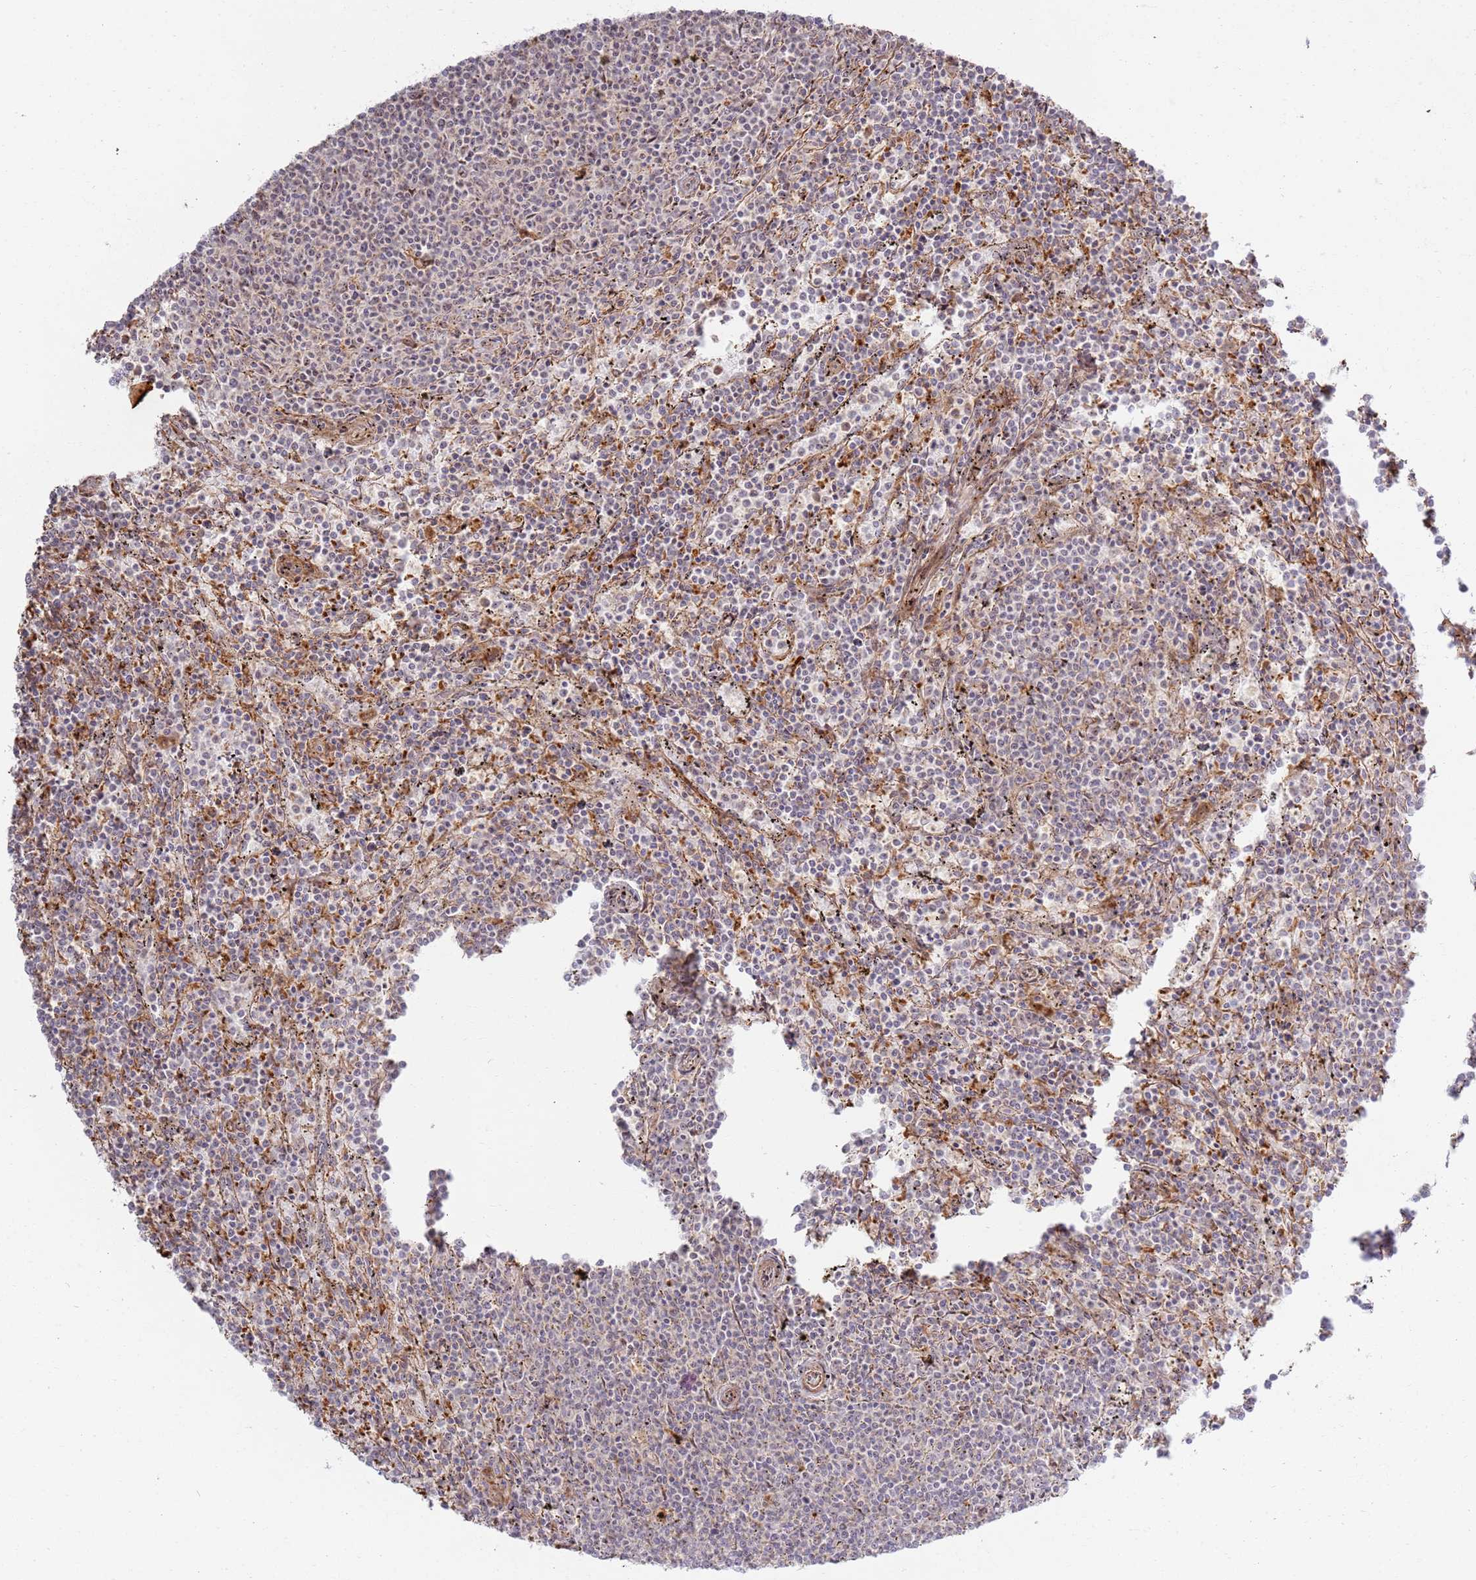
{"staining": {"intensity": "negative", "quantity": "none", "location": "none"}, "tissue": "lymphoma", "cell_type": "Tumor cells", "image_type": "cancer", "snomed": [{"axis": "morphology", "description": "Malignant lymphoma, non-Hodgkin's type, Low grade"}, {"axis": "topography", "description": "Spleen"}], "caption": "IHC micrograph of human lymphoma stained for a protein (brown), which displays no positivity in tumor cells.", "gene": "CNPY1", "patient": {"sex": "female", "age": 50}}